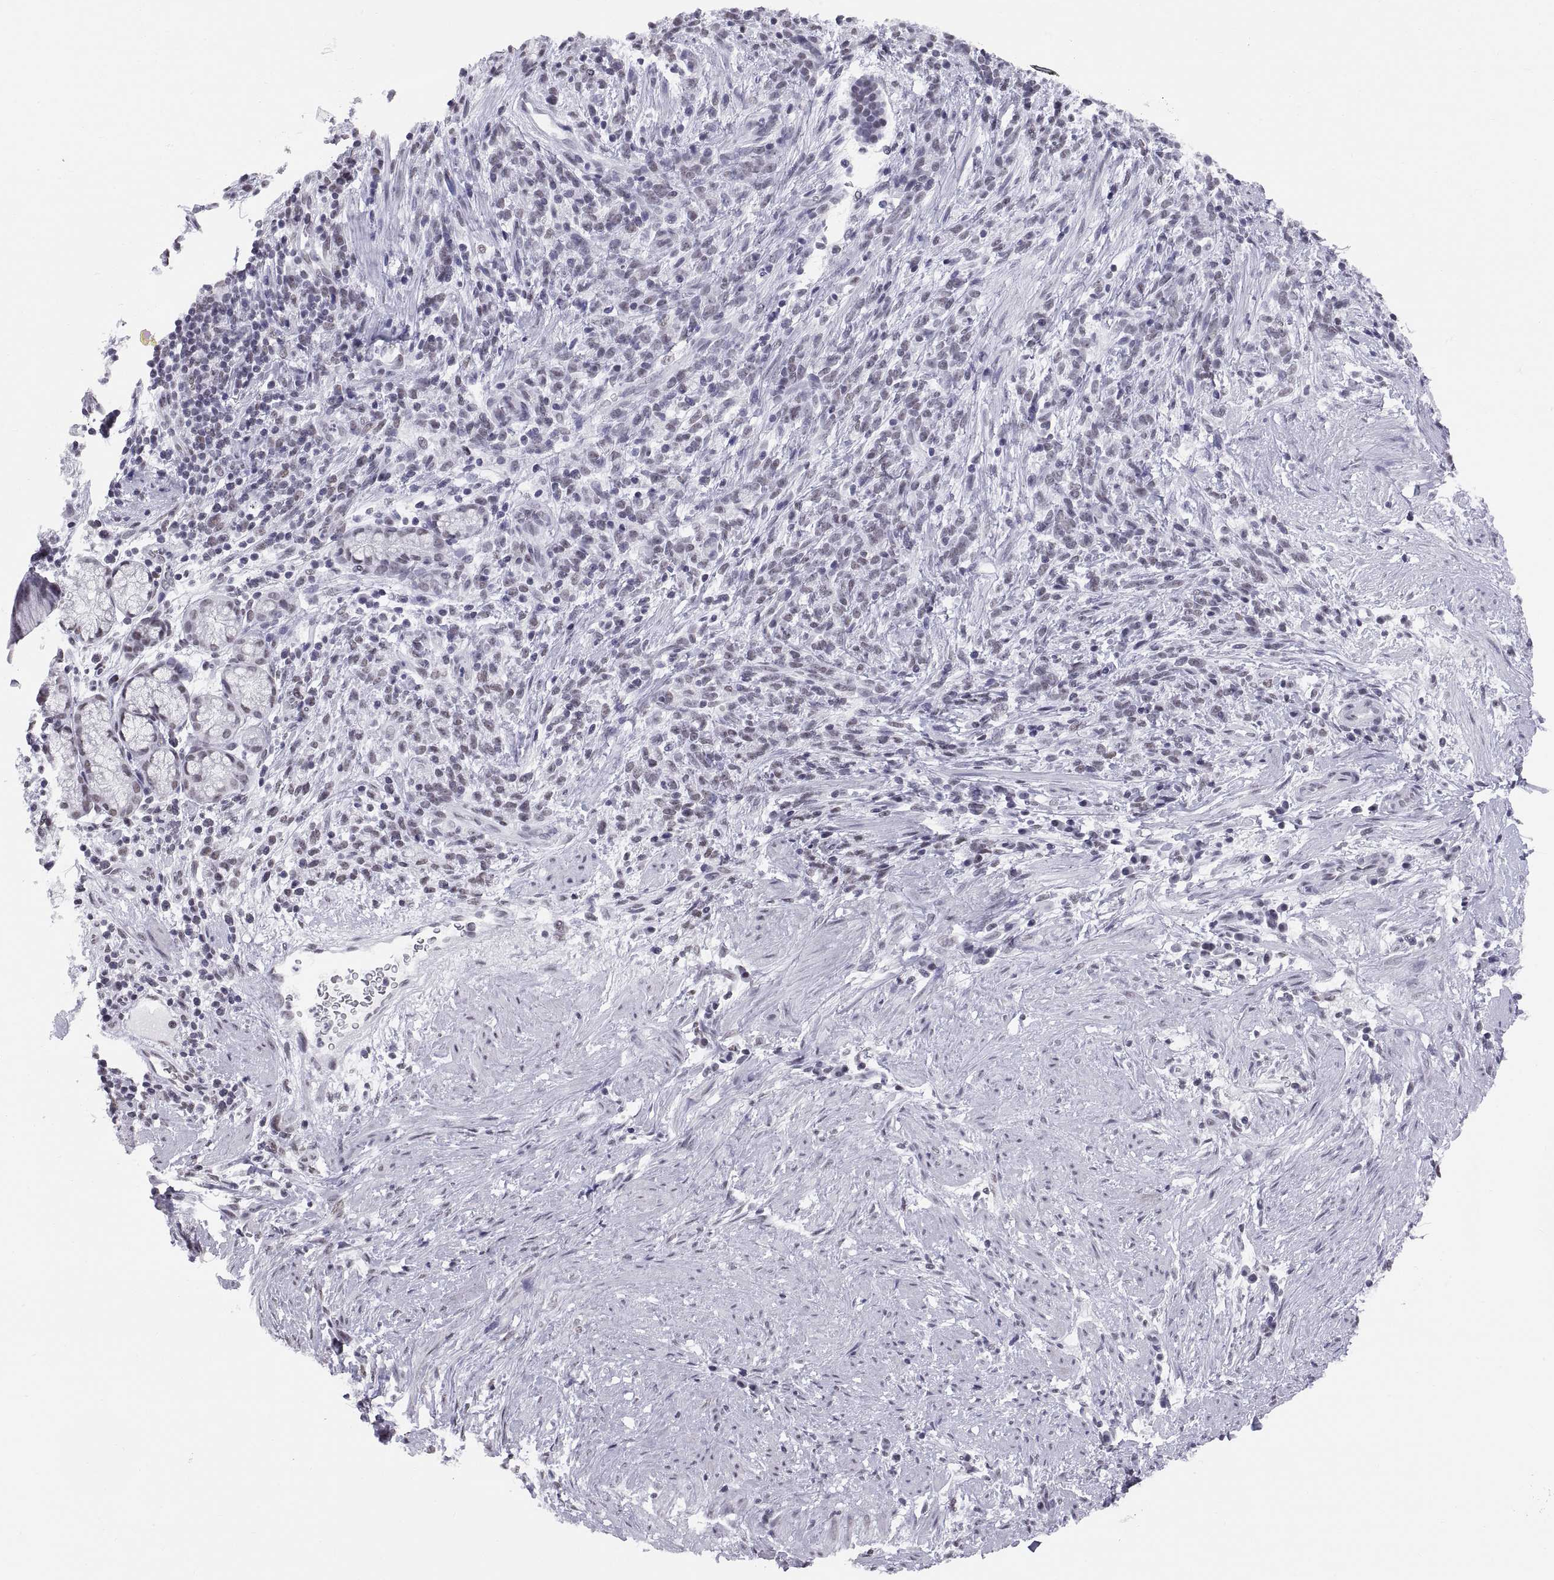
{"staining": {"intensity": "negative", "quantity": "none", "location": "none"}, "tissue": "stomach cancer", "cell_type": "Tumor cells", "image_type": "cancer", "snomed": [{"axis": "morphology", "description": "Adenocarcinoma, NOS"}, {"axis": "topography", "description": "Stomach"}], "caption": "A histopathology image of stomach adenocarcinoma stained for a protein shows no brown staining in tumor cells.", "gene": "NEUROD6", "patient": {"sex": "female", "age": 57}}